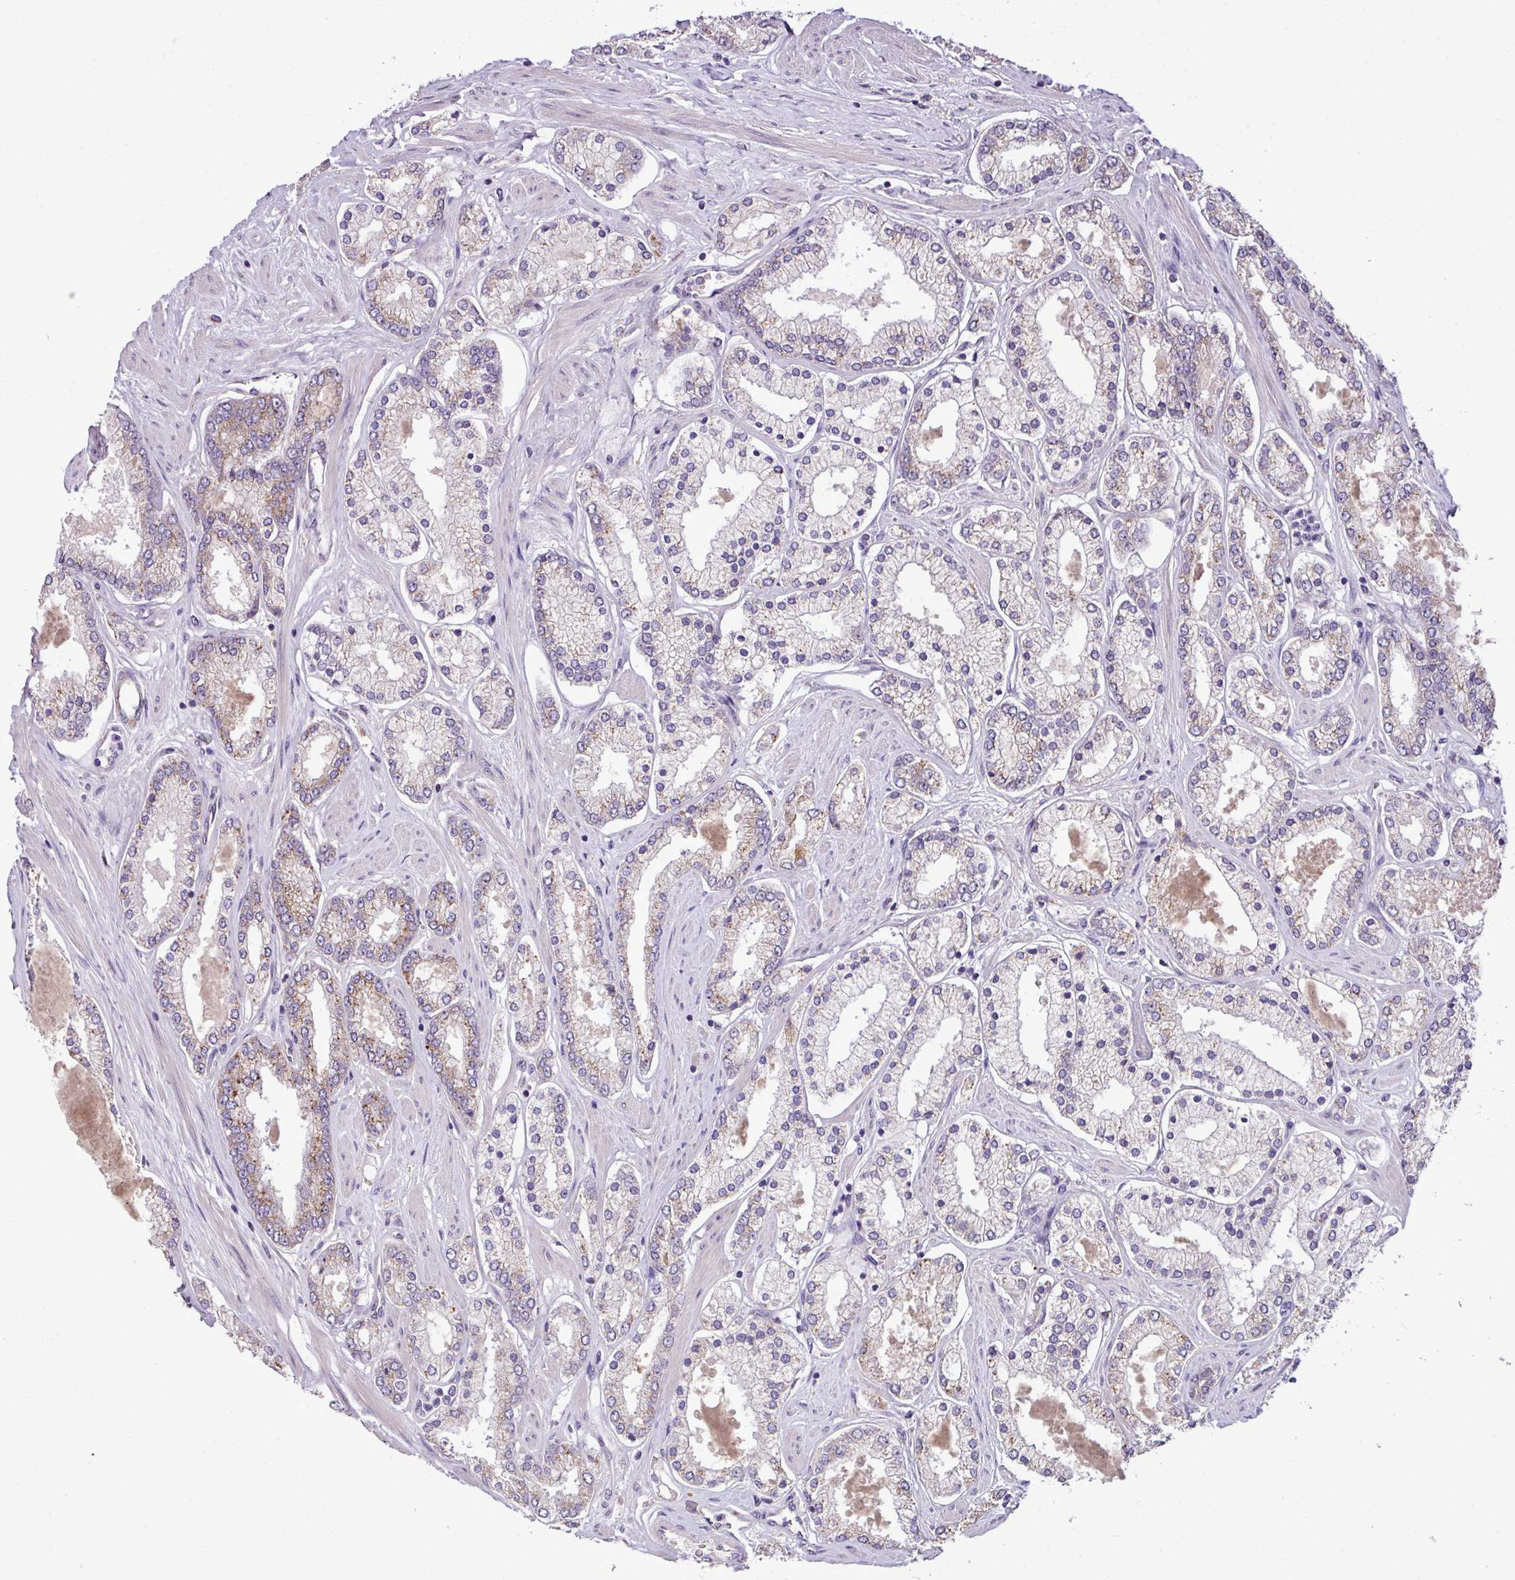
{"staining": {"intensity": "weak", "quantity": "<25%", "location": "cytoplasmic/membranous"}, "tissue": "prostate cancer", "cell_type": "Tumor cells", "image_type": "cancer", "snomed": [{"axis": "morphology", "description": "Adenocarcinoma, Low grade"}, {"axis": "topography", "description": "Prostate"}], "caption": "This image is of low-grade adenocarcinoma (prostate) stained with IHC to label a protein in brown with the nuclei are counter-stained blue. There is no staining in tumor cells.", "gene": "XIAP", "patient": {"sex": "male", "age": 42}}